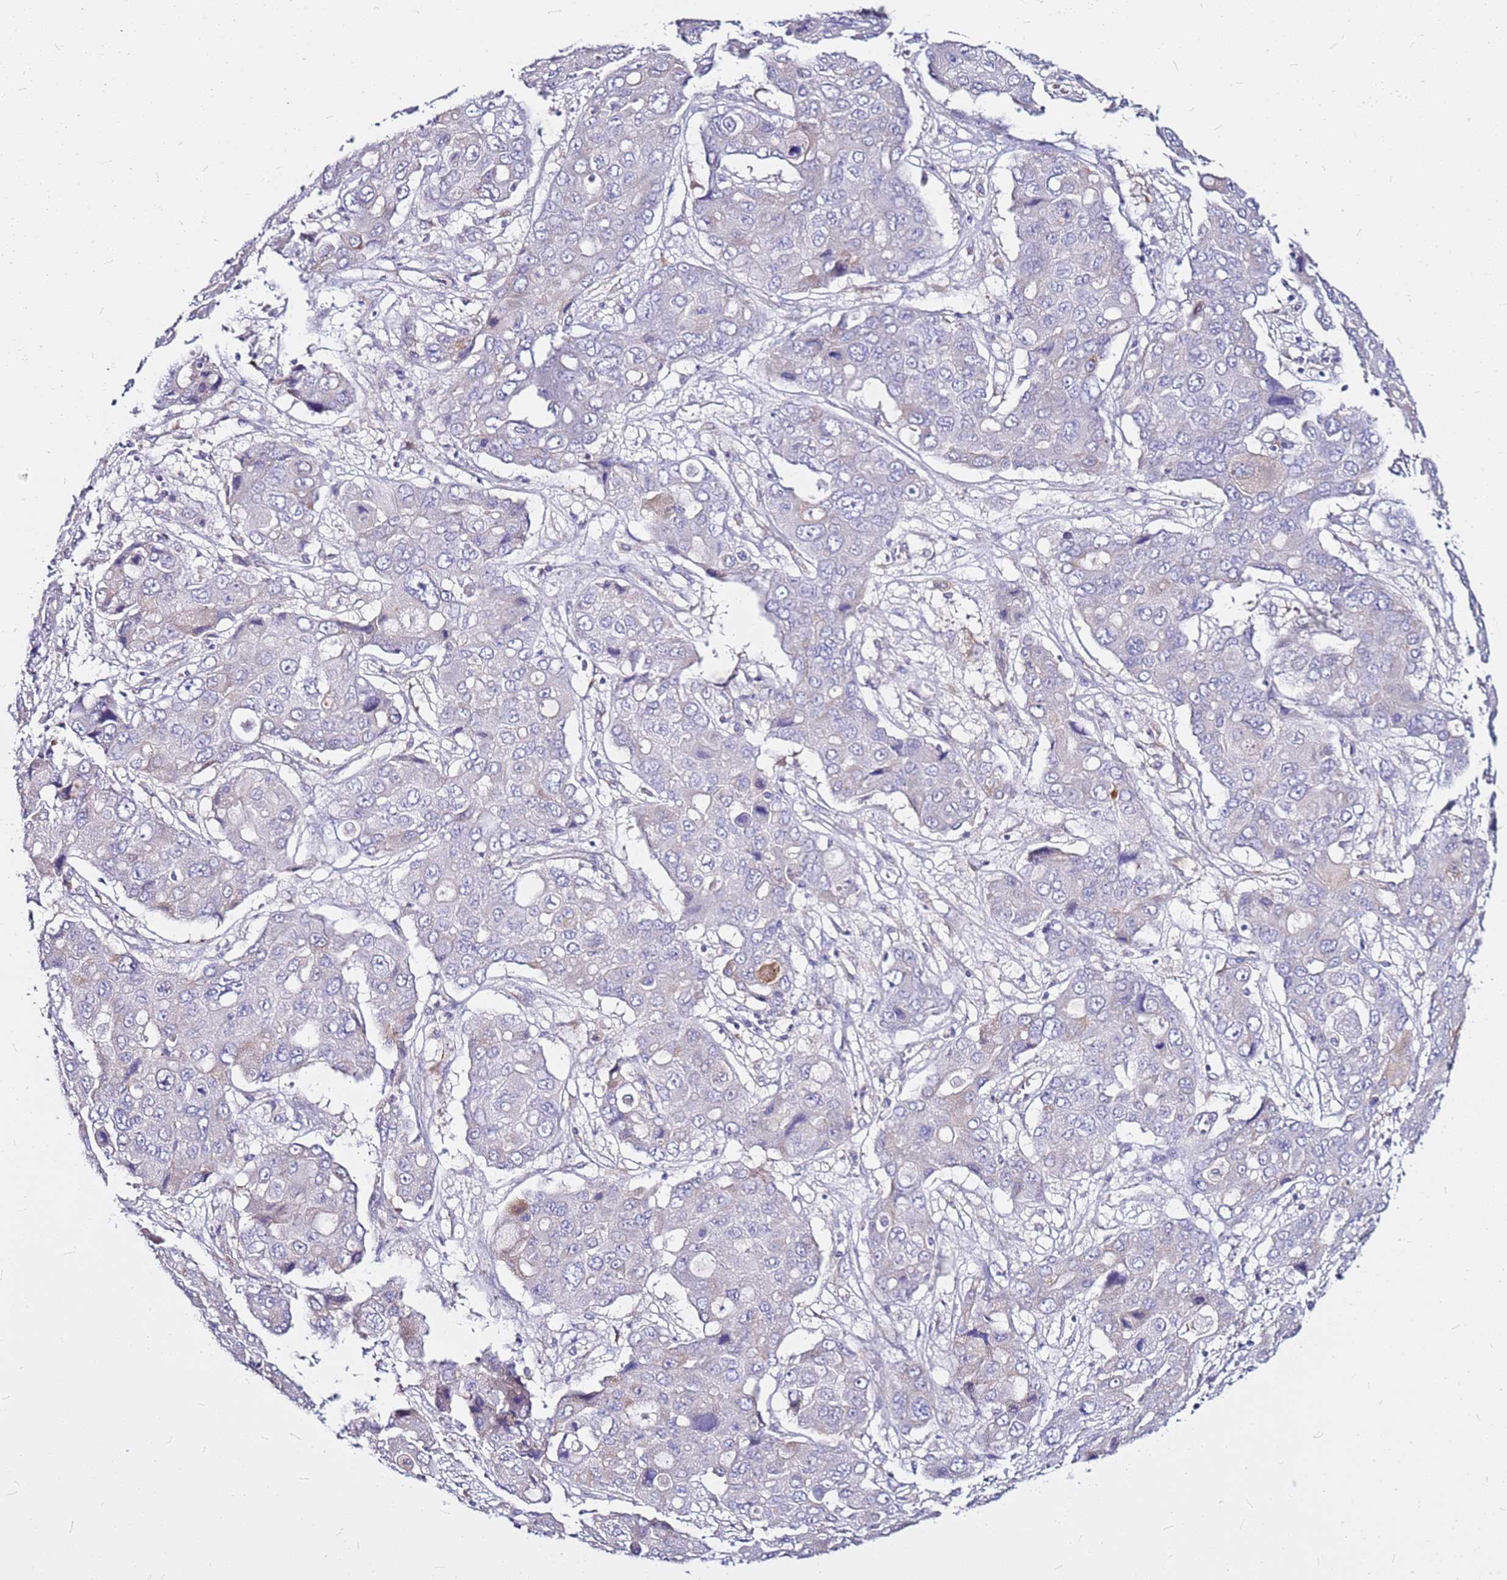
{"staining": {"intensity": "negative", "quantity": "none", "location": "none"}, "tissue": "liver cancer", "cell_type": "Tumor cells", "image_type": "cancer", "snomed": [{"axis": "morphology", "description": "Cholangiocarcinoma"}, {"axis": "topography", "description": "Liver"}], "caption": "Liver cancer stained for a protein using immunohistochemistry (IHC) exhibits no positivity tumor cells.", "gene": "CASD1", "patient": {"sex": "male", "age": 67}}